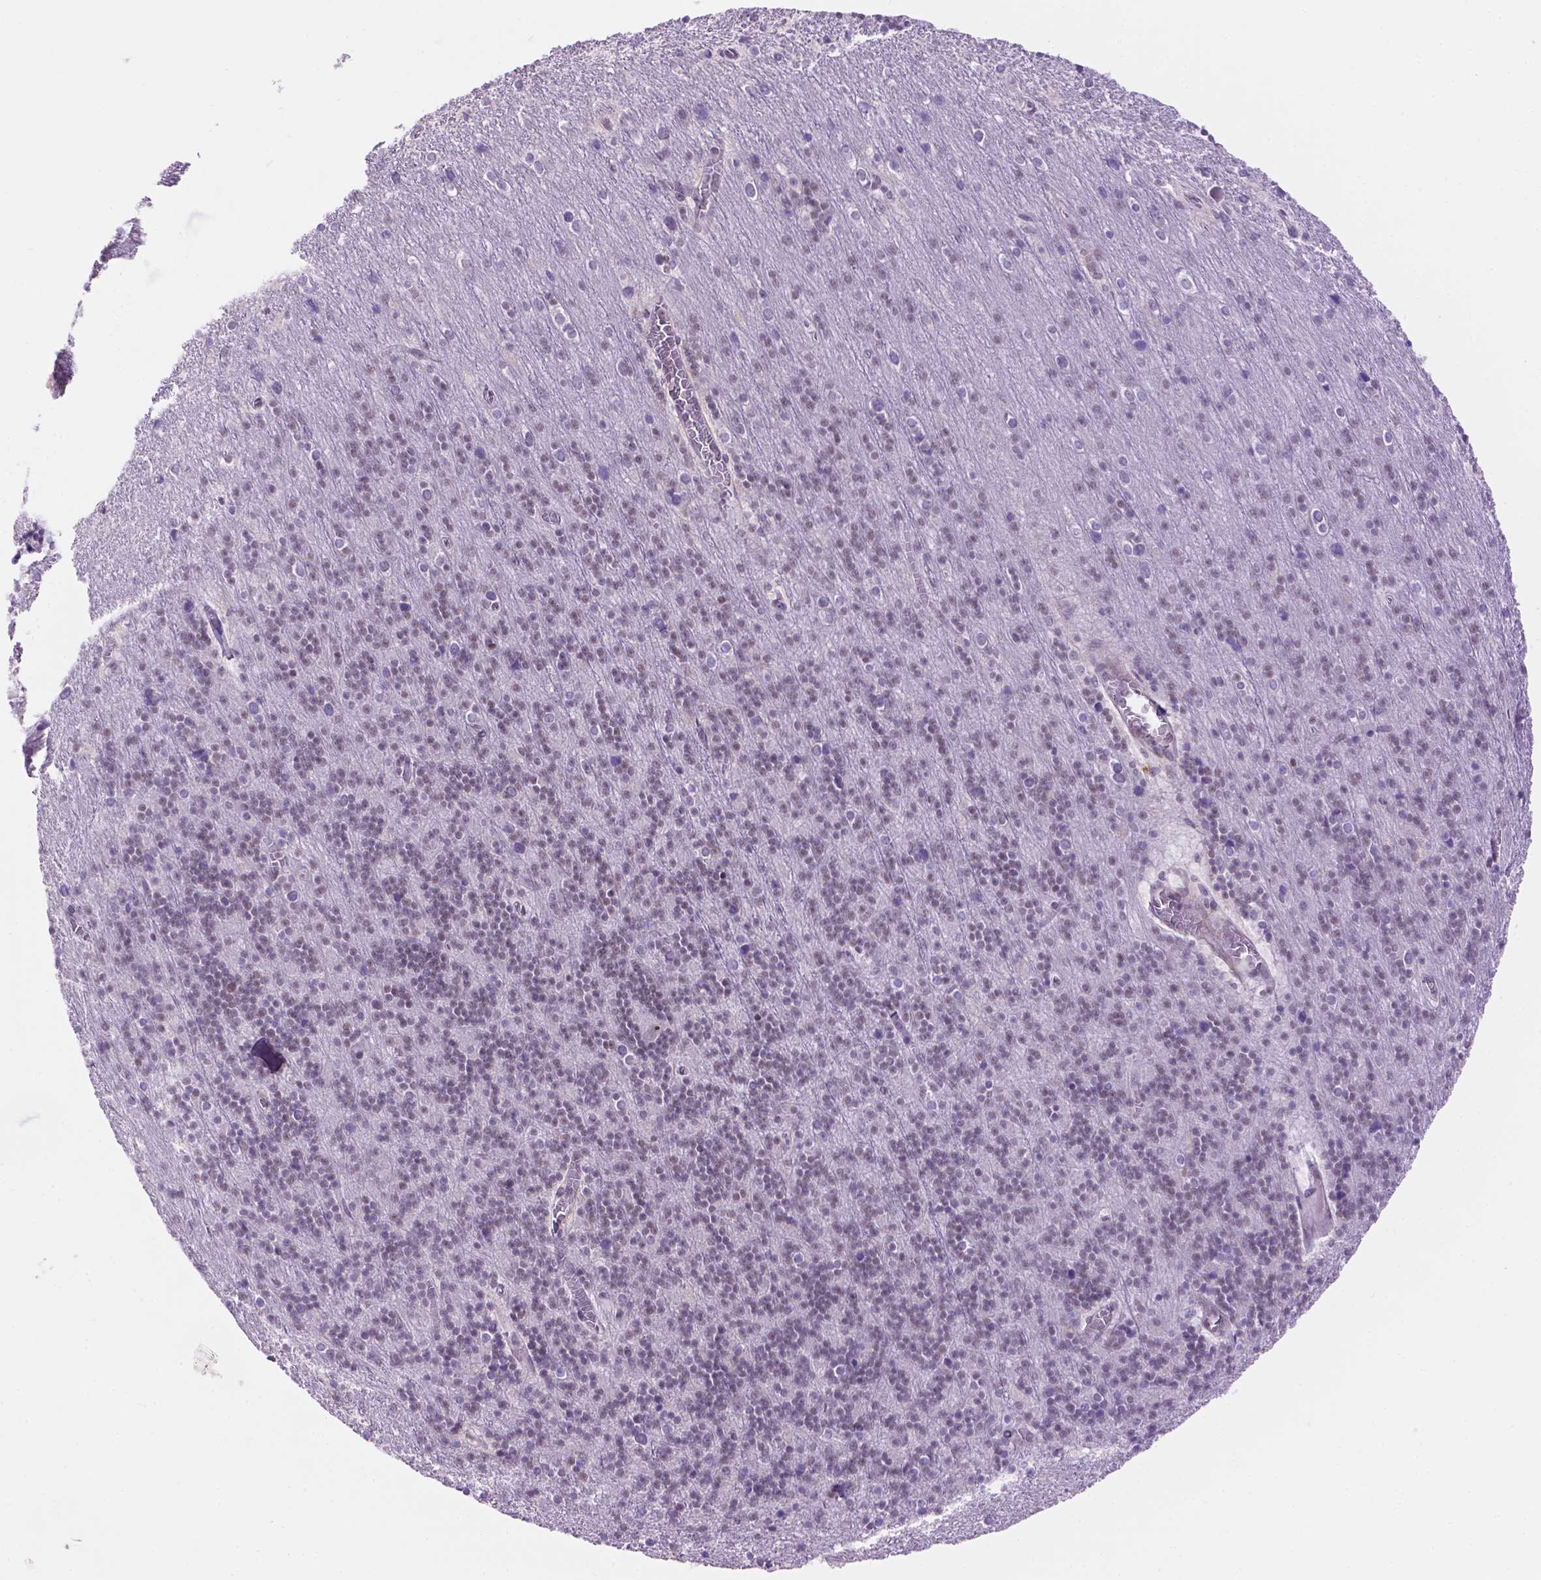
{"staining": {"intensity": "negative", "quantity": "none", "location": "none"}, "tissue": "cerebellum", "cell_type": "Cells in granular layer", "image_type": "normal", "snomed": [{"axis": "morphology", "description": "Normal tissue, NOS"}, {"axis": "topography", "description": "Cerebellum"}], "caption": "This is an immunohistochemistry image of benign cerebellum. There is no staining in cells in granular layer.", "gene": "TACSTD2", "patient": {"sex": "male", "age": 70}}